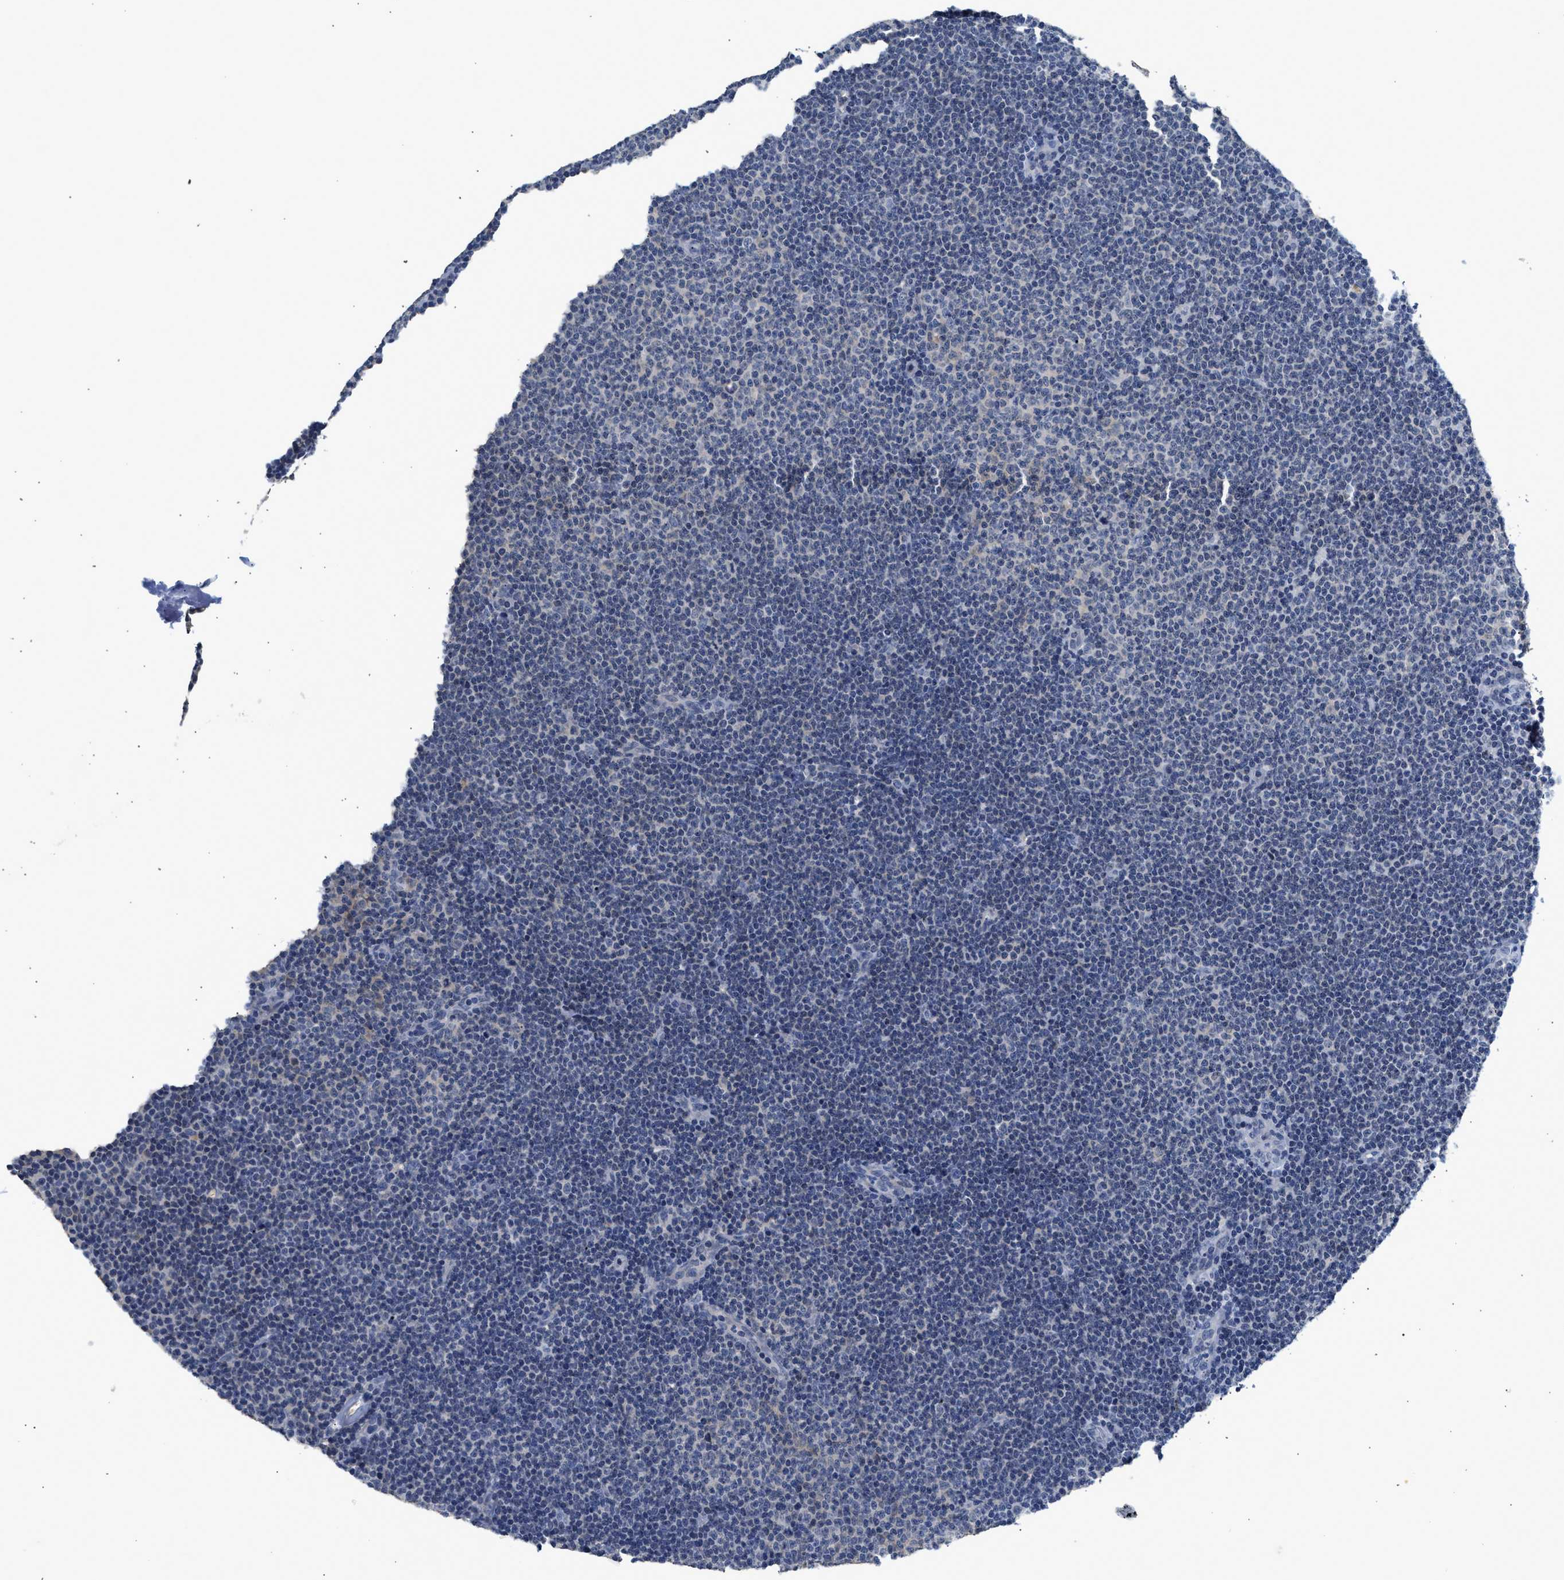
{"staining": {"intensity": "negative", "quantity": "none", "location": "none"}, "tissue": "lymphoma", "cell_type": "Tumor cells", "image_type": "cancer", "snomed": [{"axis": "morphology", "description": "Malignant lymphoma, non-Hodgkin's type, Low grade"}, {"axis": "topography", "description": "Lymph node"}], "caption": "This is an immunohistochemistry micrograph of human lymphoma. There is no positivity in tumor cells.", "gene": "PPM1L", "patient": {"sex": "female", "age": 53}}